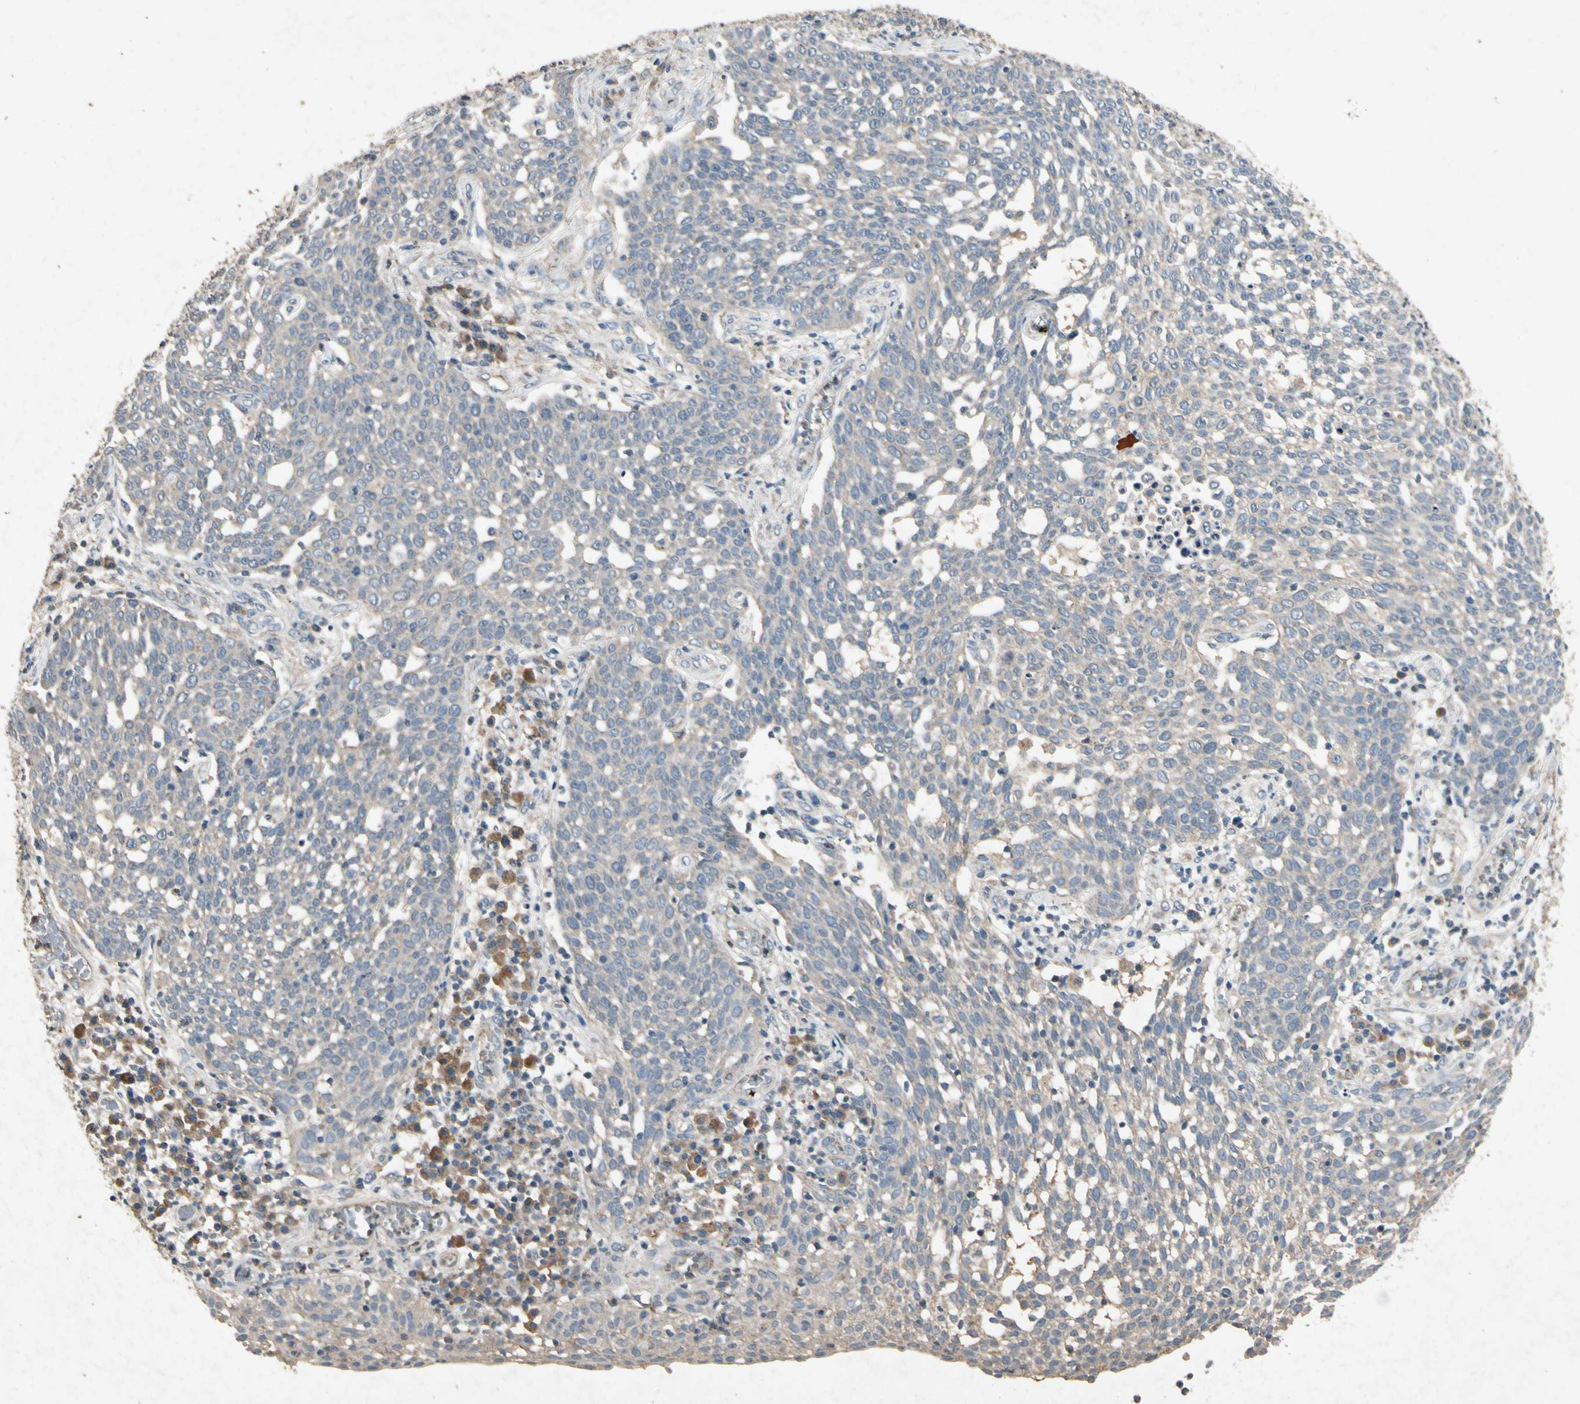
{"staining": {"intensity": "weak", "quantity": "25%-75%", "location": "cytoplasmic/membranous"}, "tissue": "cervical cancer", "cell_type": "Tumor cells", "image_type": "cancer", "snomed": [{"axis": "morphology", "description": "Squamous cell carcinoma, NOS"}, {"axis": "topography", "description": "Cervix"}], "caption": "Immunohistochemical staining of squamous cell carcinoma (cervical) exhibits low levels of weak cytoplasmic/membranous protein staining in approximately 25%-75% of tumor cells. (DAB = brown stain, brightfield microscopy at high magnification).", "gene": "GPLD1", "patient": {"sex": "female", "age": 34}}